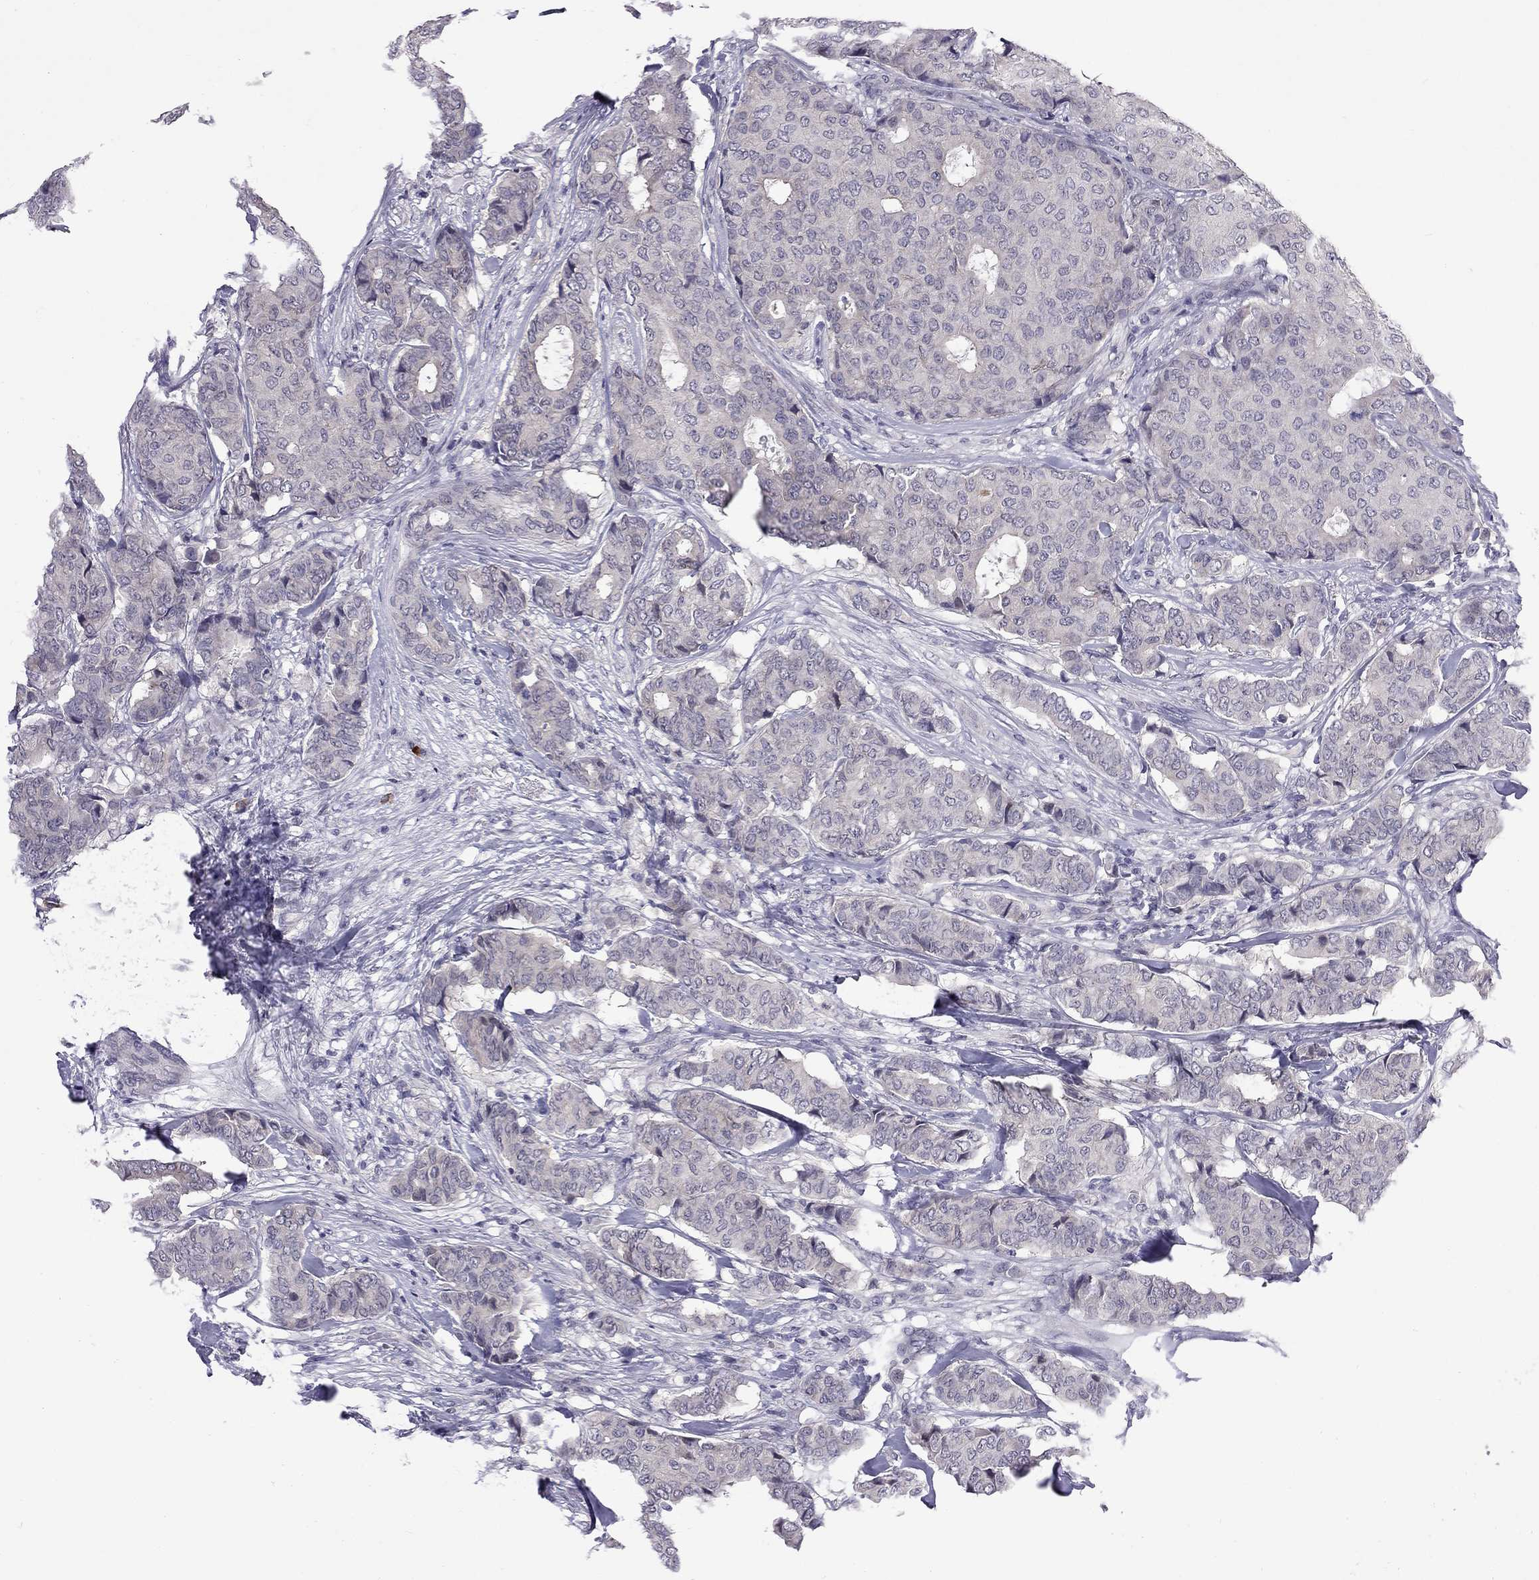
{"staining": {"intensity": "negative", "quantity": "none", "location": "none"}, "tissue": "breast cancer", "cell_type": "Tumor cells", "image_type": "cancer", "snomed": [{"axis": "morphology", "description": "Duct carcinoma"}, {"axis": "topography", "description": "Breast"}], "caption": "Immunohistochemical staining of human breast cancer (infiltrating ductal carcinoma) exhibits no significant staining in tumor cells. (Brightfield microscopy of DAB (3,3'-diaminobenzidine) immunohistochemistry at high magnification).", "gene": "RTL9", "patient": {"sex": "female", "age": 75}}